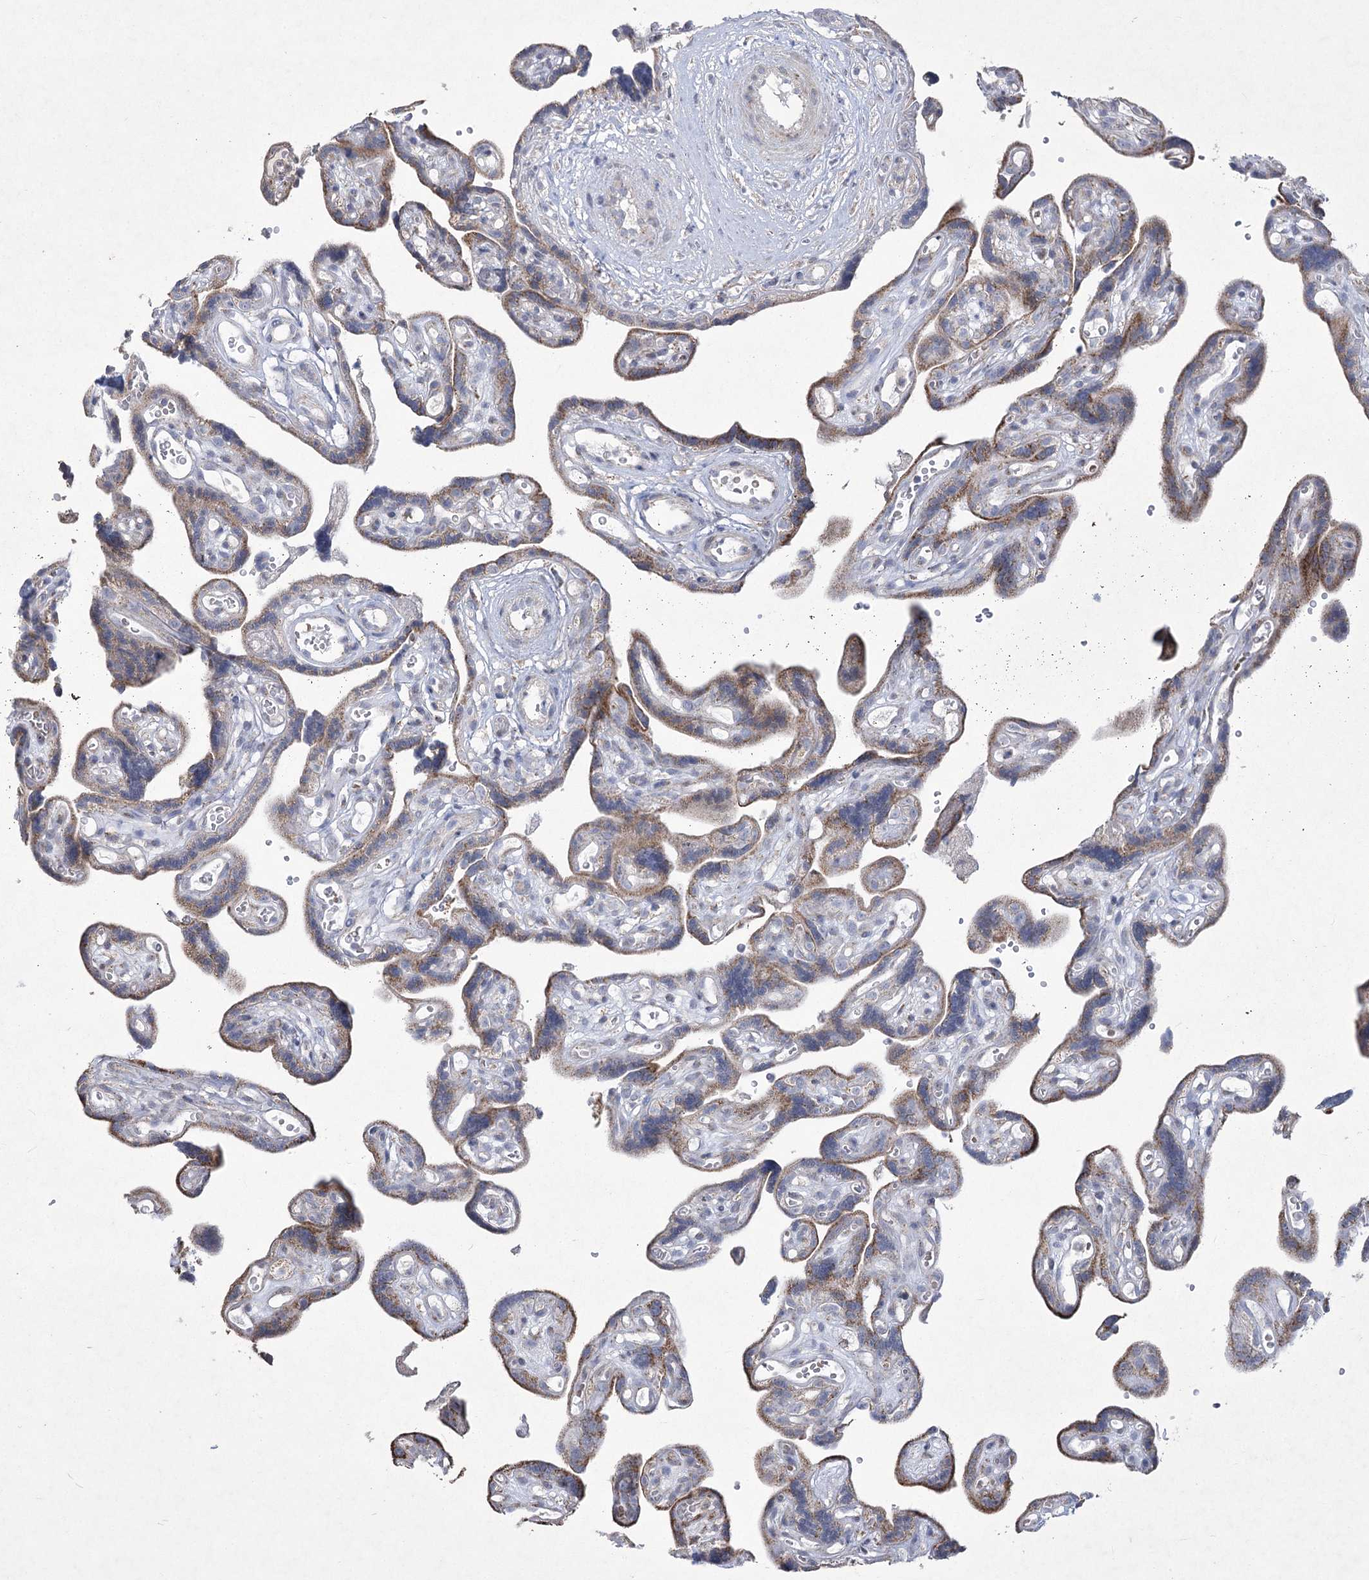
{"staining": {"intensity": "moderate", "quantity": ">75%", "location": "cytoplasmic/membranous"}, "tissue": "placenta", "cell_type": "Decidual cells", "image_type": "normal", "snomed": [{"axis": "morphology", "description": "Normal tissue, NOS"}, {"axis": "topography", "description": "Placenta"}], "caption": "Immunohistochemistry (DAB (3,3'-diaminobenzidine)) staining of normal human placenta shows moderate cytoplasmic/membranous protein positivity in approximately >75% of decidual cells. (DAB (3,3'-diaminobenzidine) IHC, brown staining for protein, blue staining for nuclei).", "gene": "PDHB", "patient": {"sex": "female", "age": 30}}